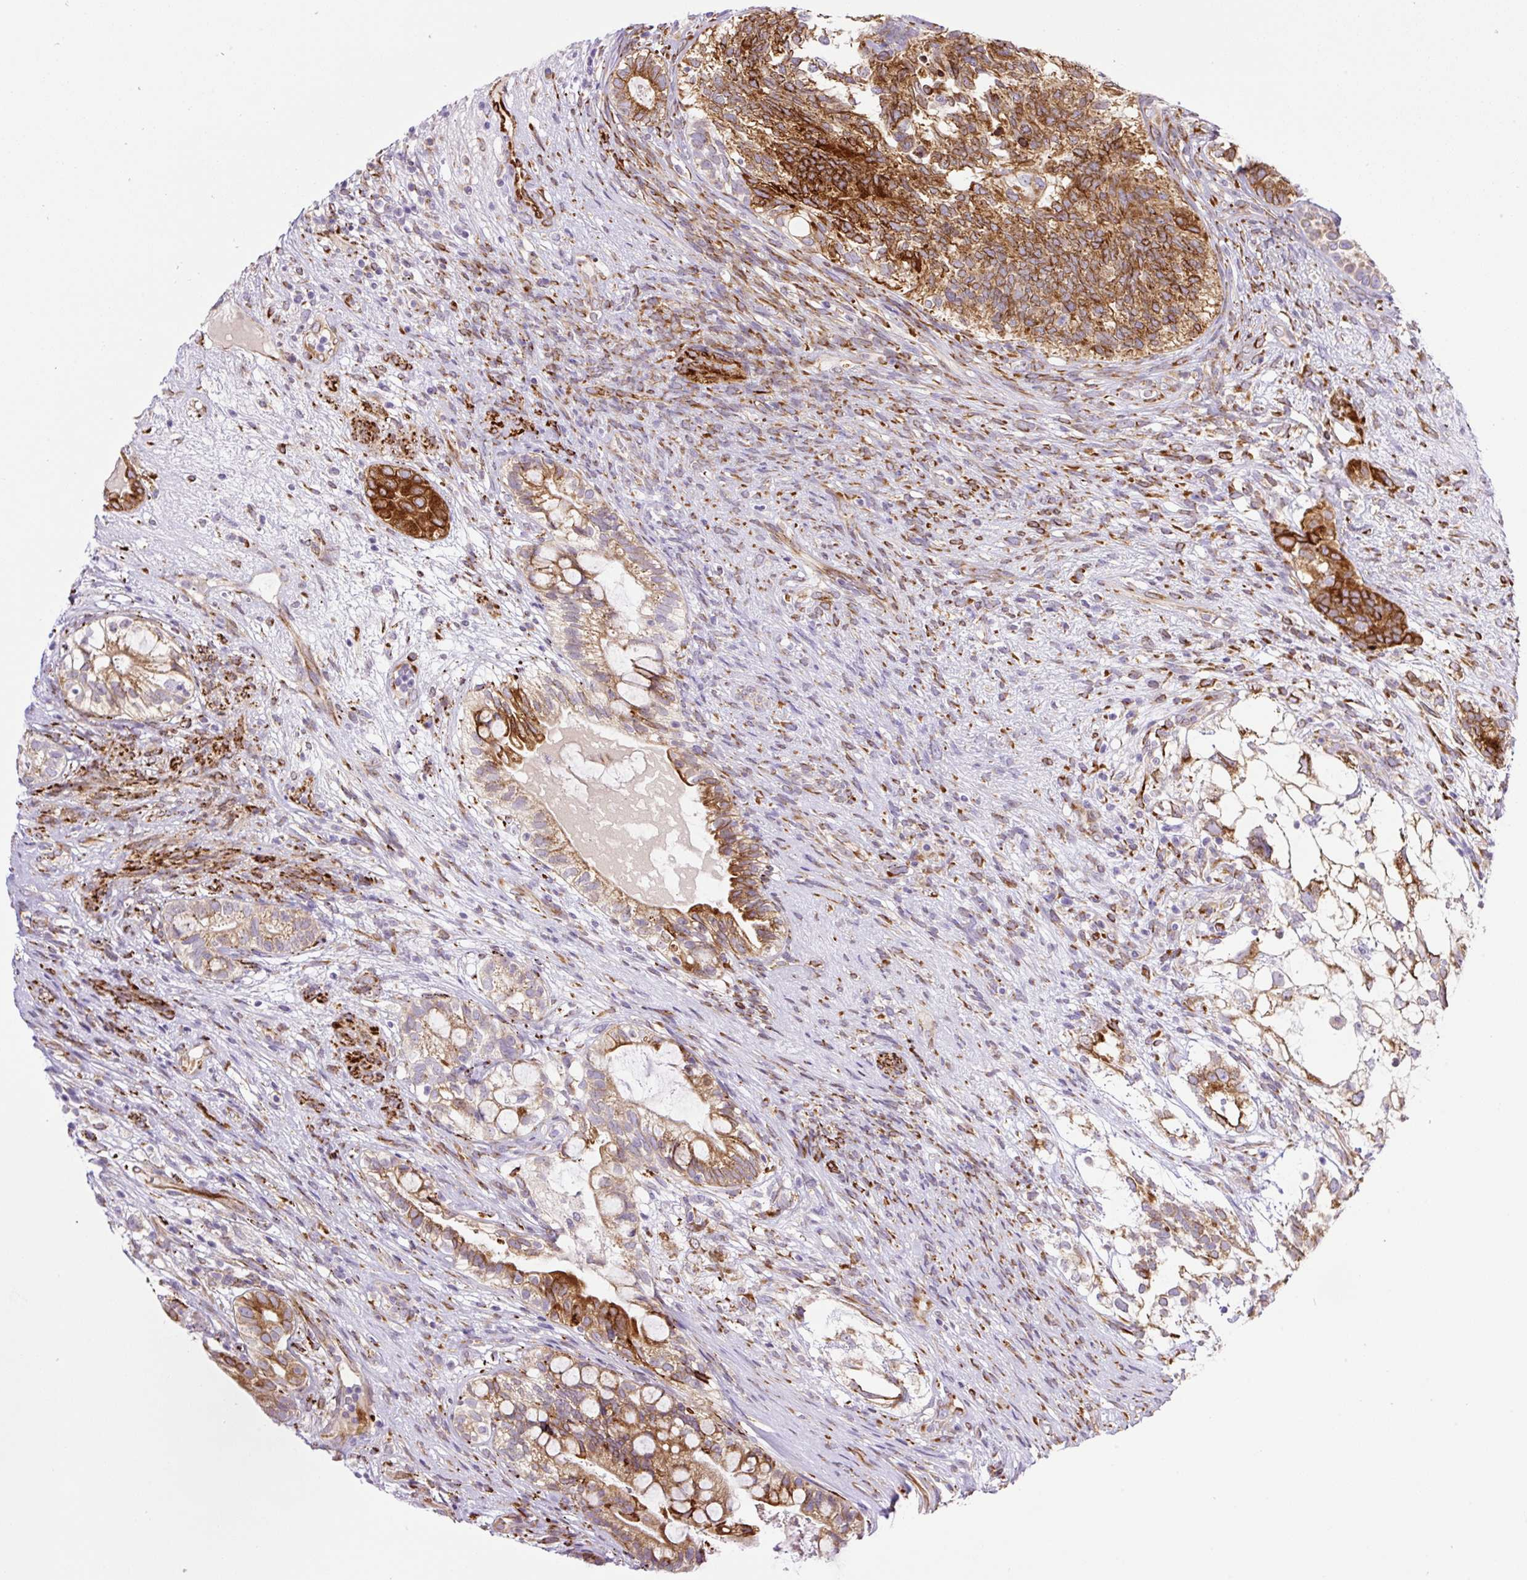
{"staining": {"intensity": "strong", "quantity": ">75%", "location": "cytoplasmic/membranous"}, "tissue": "testis cancer", "cell_type": "Tumor cells", "image_type": "cancer", "snomed": [{"axis": "morphology", "description": "Seminoma, NOS"}, {"axis": "morphology", "description": "Carcinoma, Embryonal, NOS"}, {"axis": "topography", "description": "Testis"}], "caption": "Immunohistochemical staining of human testis embryonal carcinoma displays high levels of strong cytoplasmic/membranous protein positivity in about >75% of tumor cells.", "gene": "RAB30", "patient": {"sex": "male", "age": 41}}